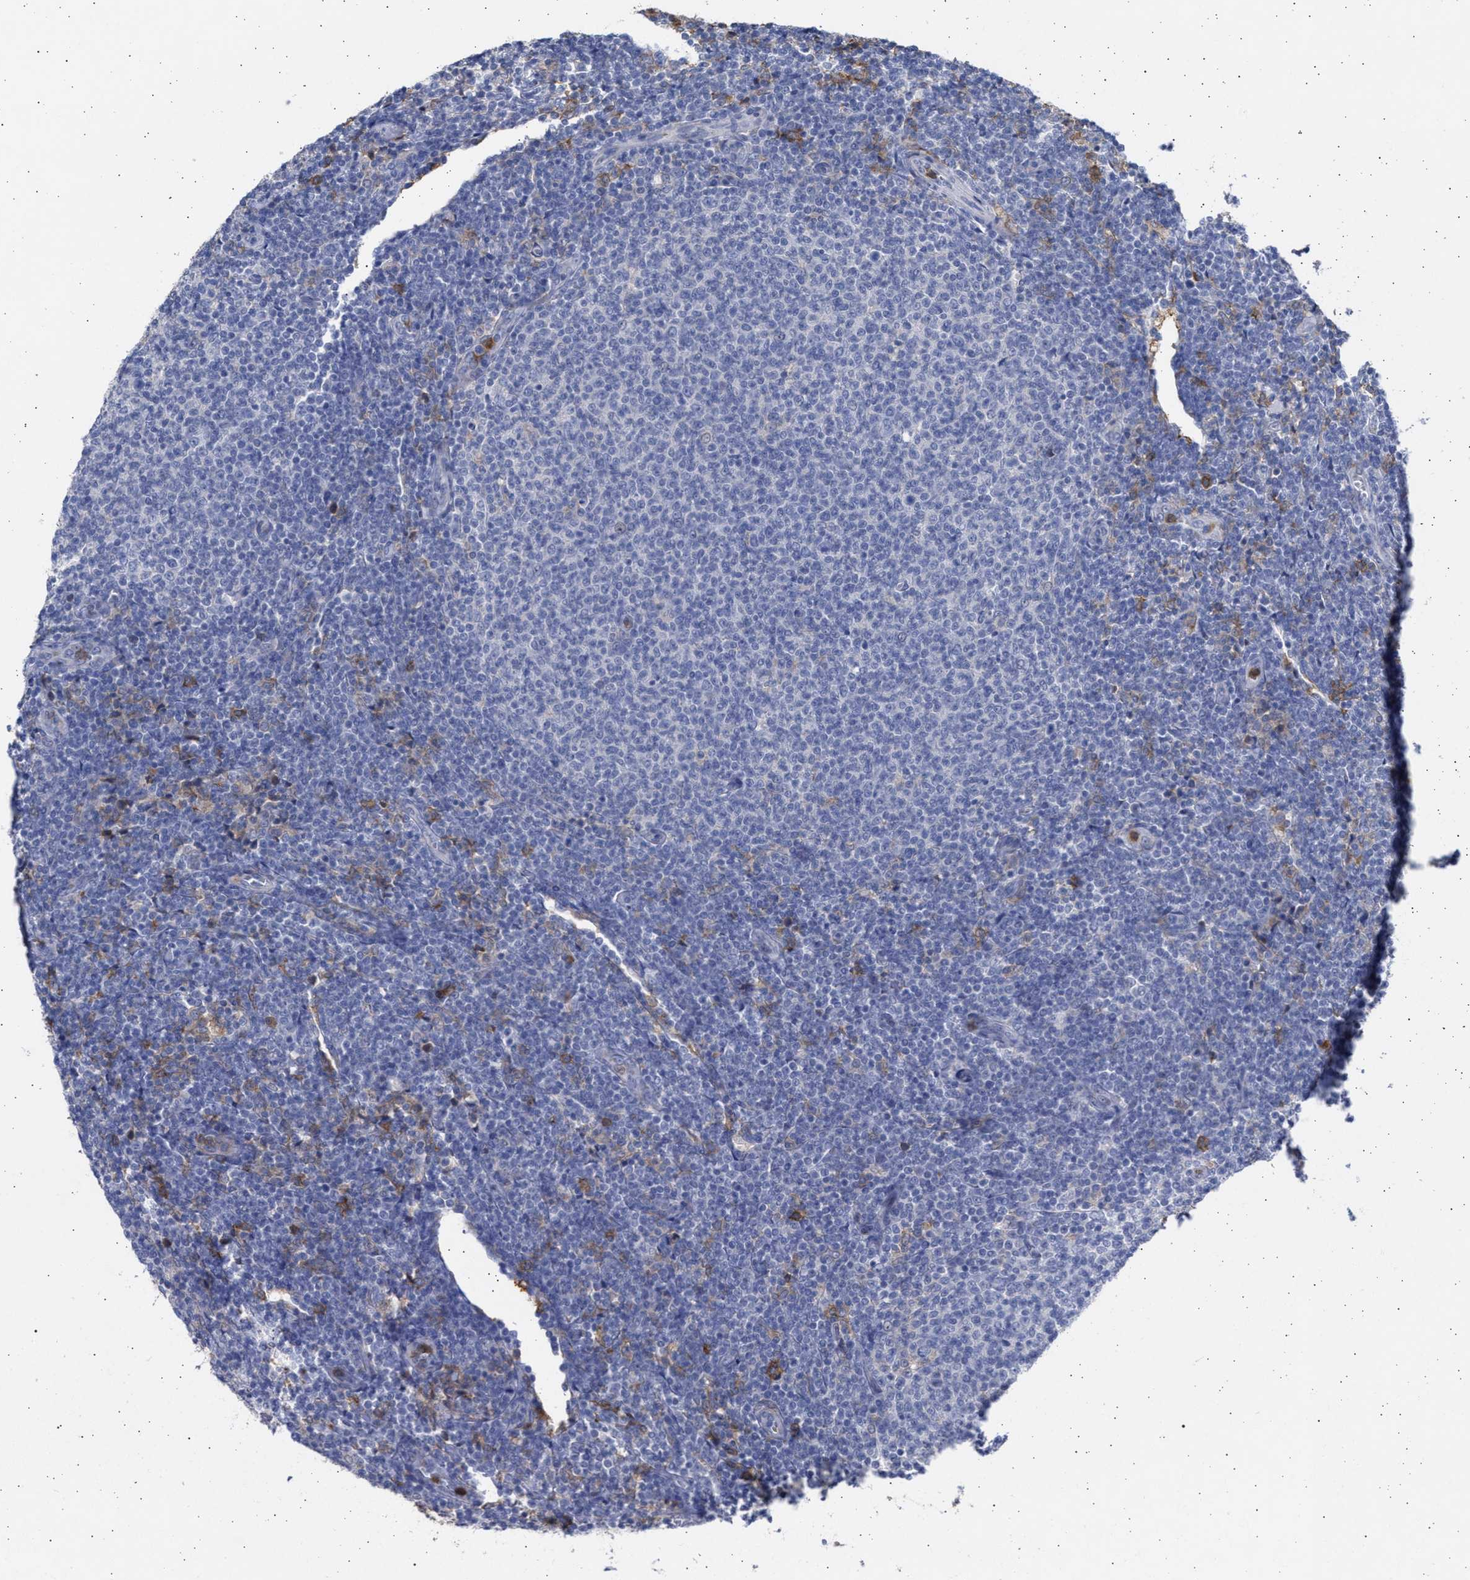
{"staining": {"intensity": "negative", "quantity": "none", "location": "none"}, "tissue": "lymphoma", "cell_type": "Tumor cells", "image_type": "cancer", "snomed": [{"axis": "morphology", "description": "Malignant lymphoma, non-Hodgkin's type, Low grade"}, {"axis": "topography", "description": "Lymph node"}], "caption": "IHC photomicrograph of neoplastic tissue: lymphoma stained with DAB demonstrates no significant protein expression in tumor cells. (DAB immunohistochemistry visualized using brightfield microscopy, high magnification).", "gene": "FCER1A", "patient": {"sex": "male", "age": 66}}